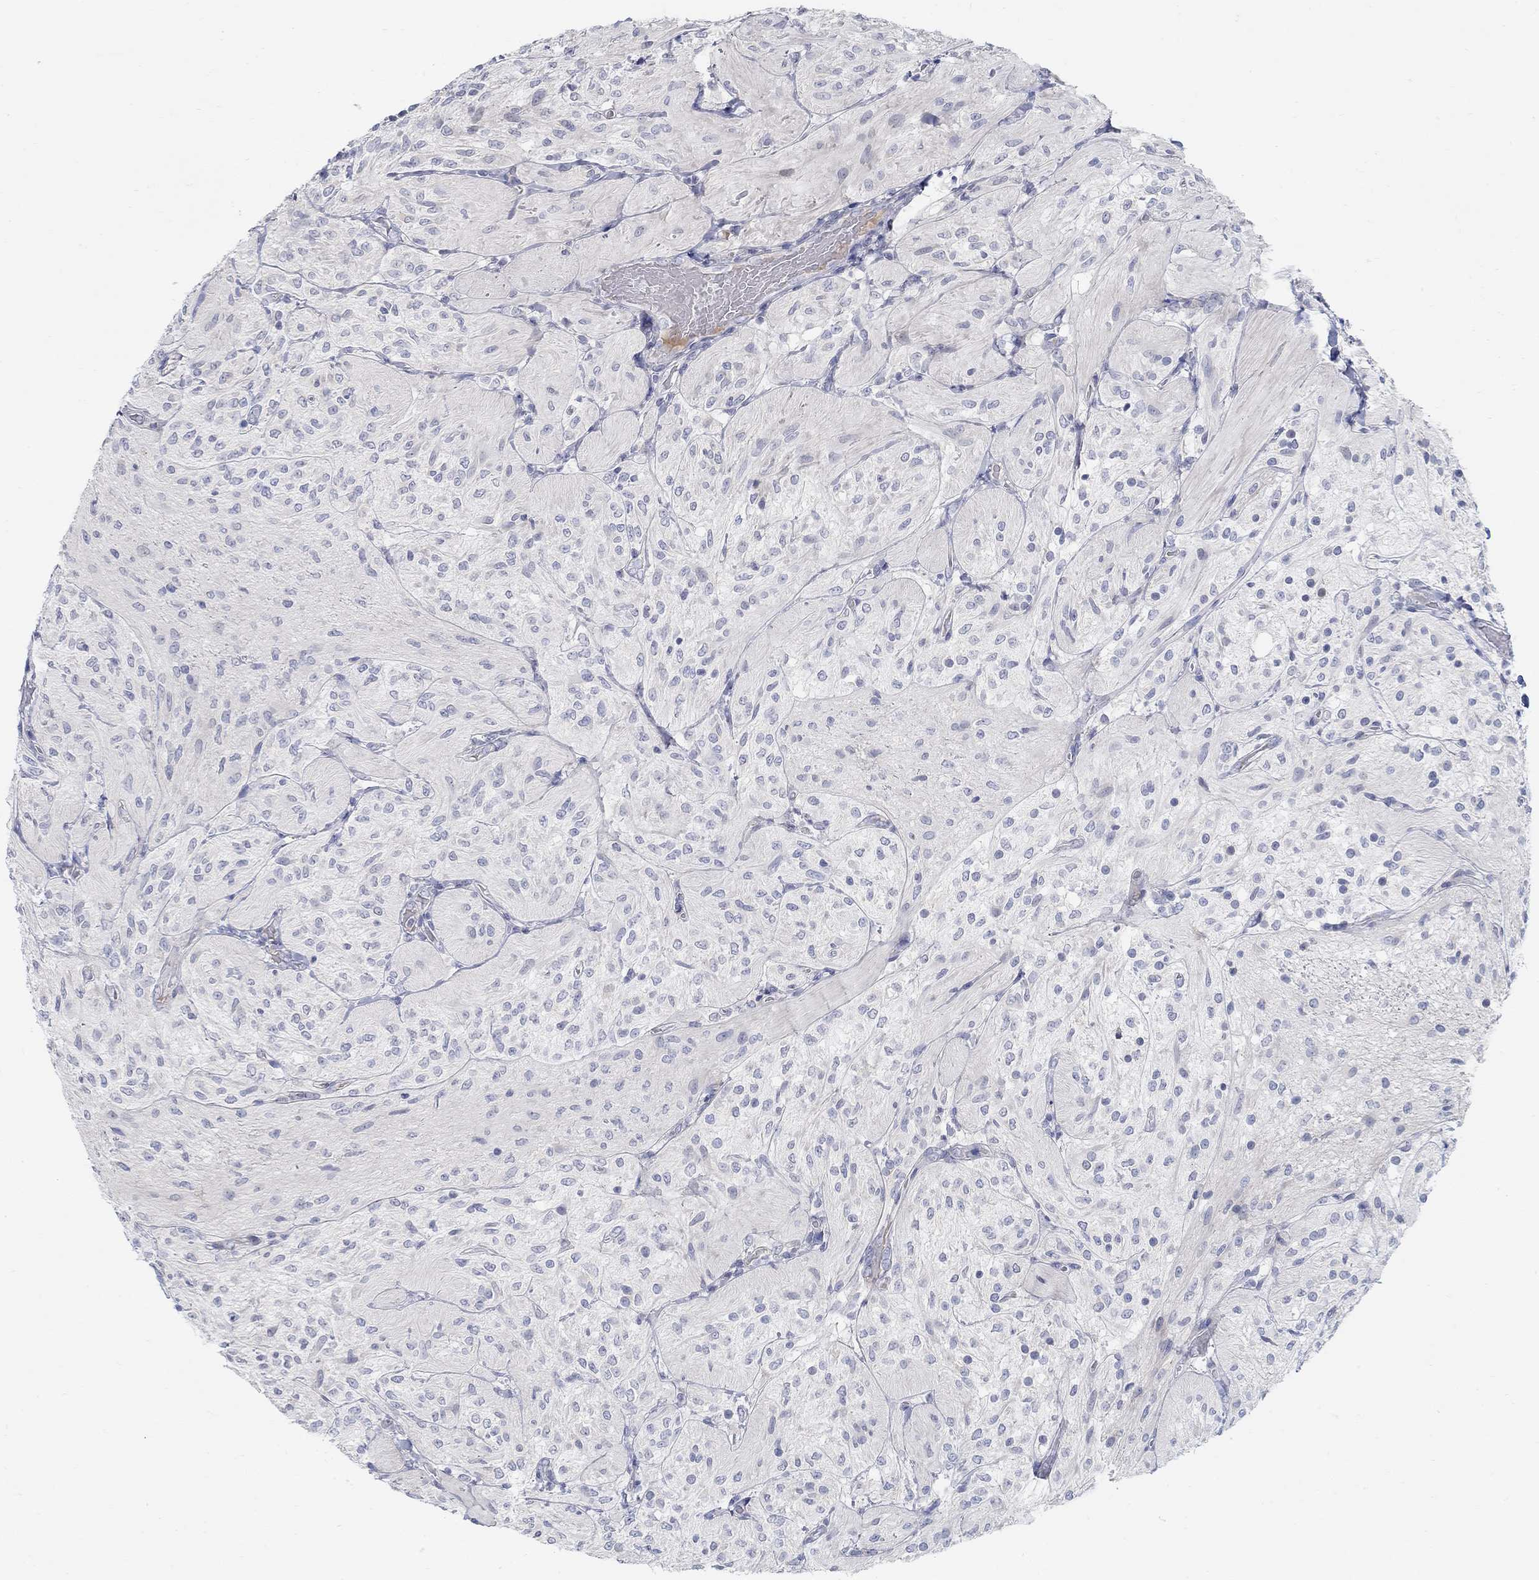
{"staining": {"intensity": "negative", "quantity": "none", "location": "none"}, "tissue": "glioma", "cell_type": "Tumor cells", "image_type": "cancer", "snomed": [{"axis": "morphology", "description": "Glioma, malignant, Low grade"}, {"axis": "topography", "description": "Brain"}], "caption": "DAB immunohistochemical staining of human glioma reveals no significant staining in tumor cells. The staining was performed using DAB (3,3'-diaminobenzidine) to visualize the protein expression in brown, while the nuclei were stained in blue with hematoxylin (Magnification: 20x).", "gene": "ANO7", "patient": {"sex": "male", "age": 3}}